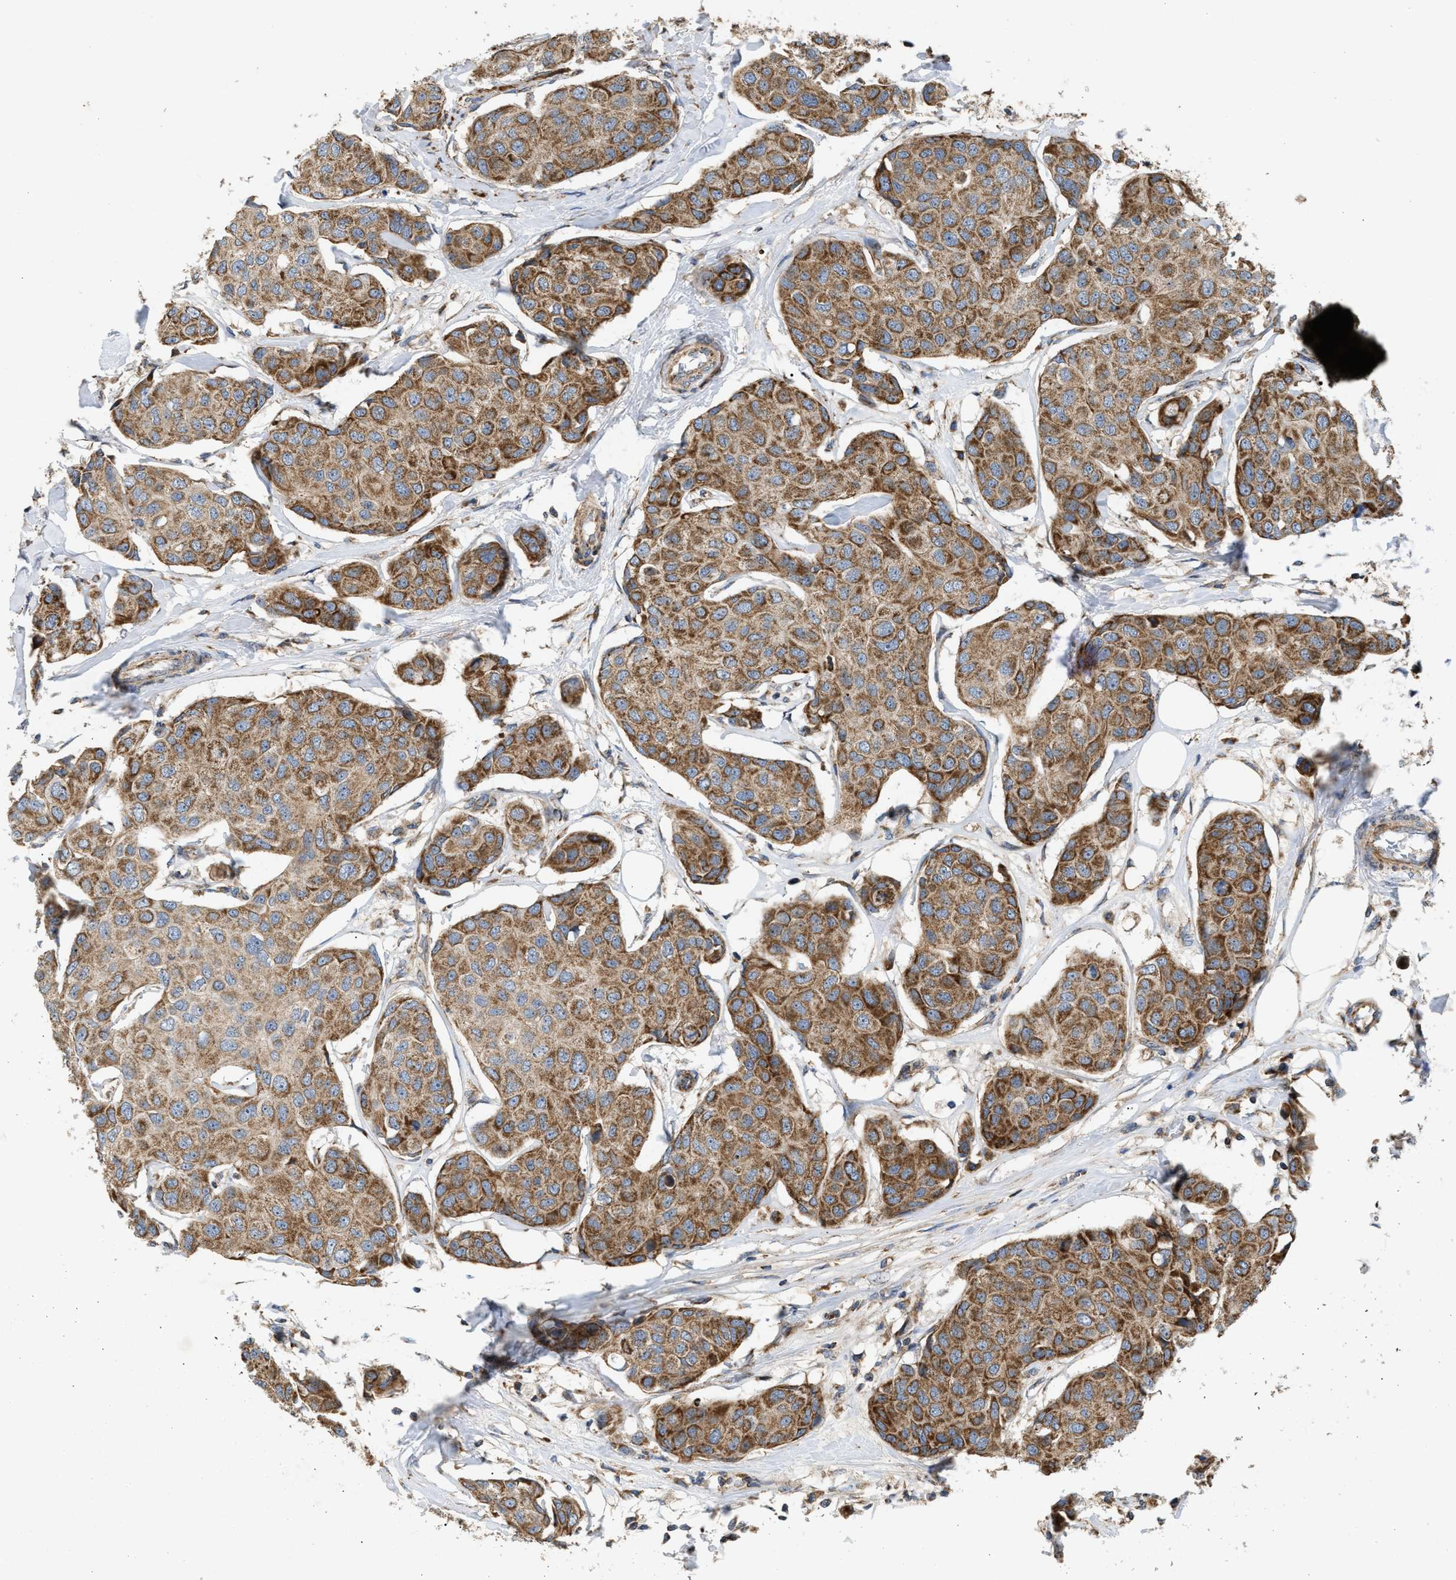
{"staining": {"intensity": "moderate", "quantity": ">75%", "location": "cytoplasmic/membranous"}, "tissue": "breast cancer", "cell_type": "Tumor cells", "image_type": "cancer", "snomed": [{"axis": "morphology", "description": "Duct carcinoma"}, {"axis": "topography", "description": "Breast"}], "caption": "Immunohistochemical staining of human infiltrating ductal carcinoma (breast) reveals medium levels of moderate cytoplasmic/membranous positivity in about >75% of tumor cells.", "gene": "TACO1", "patient": {"sex": "female", "age": 80}}